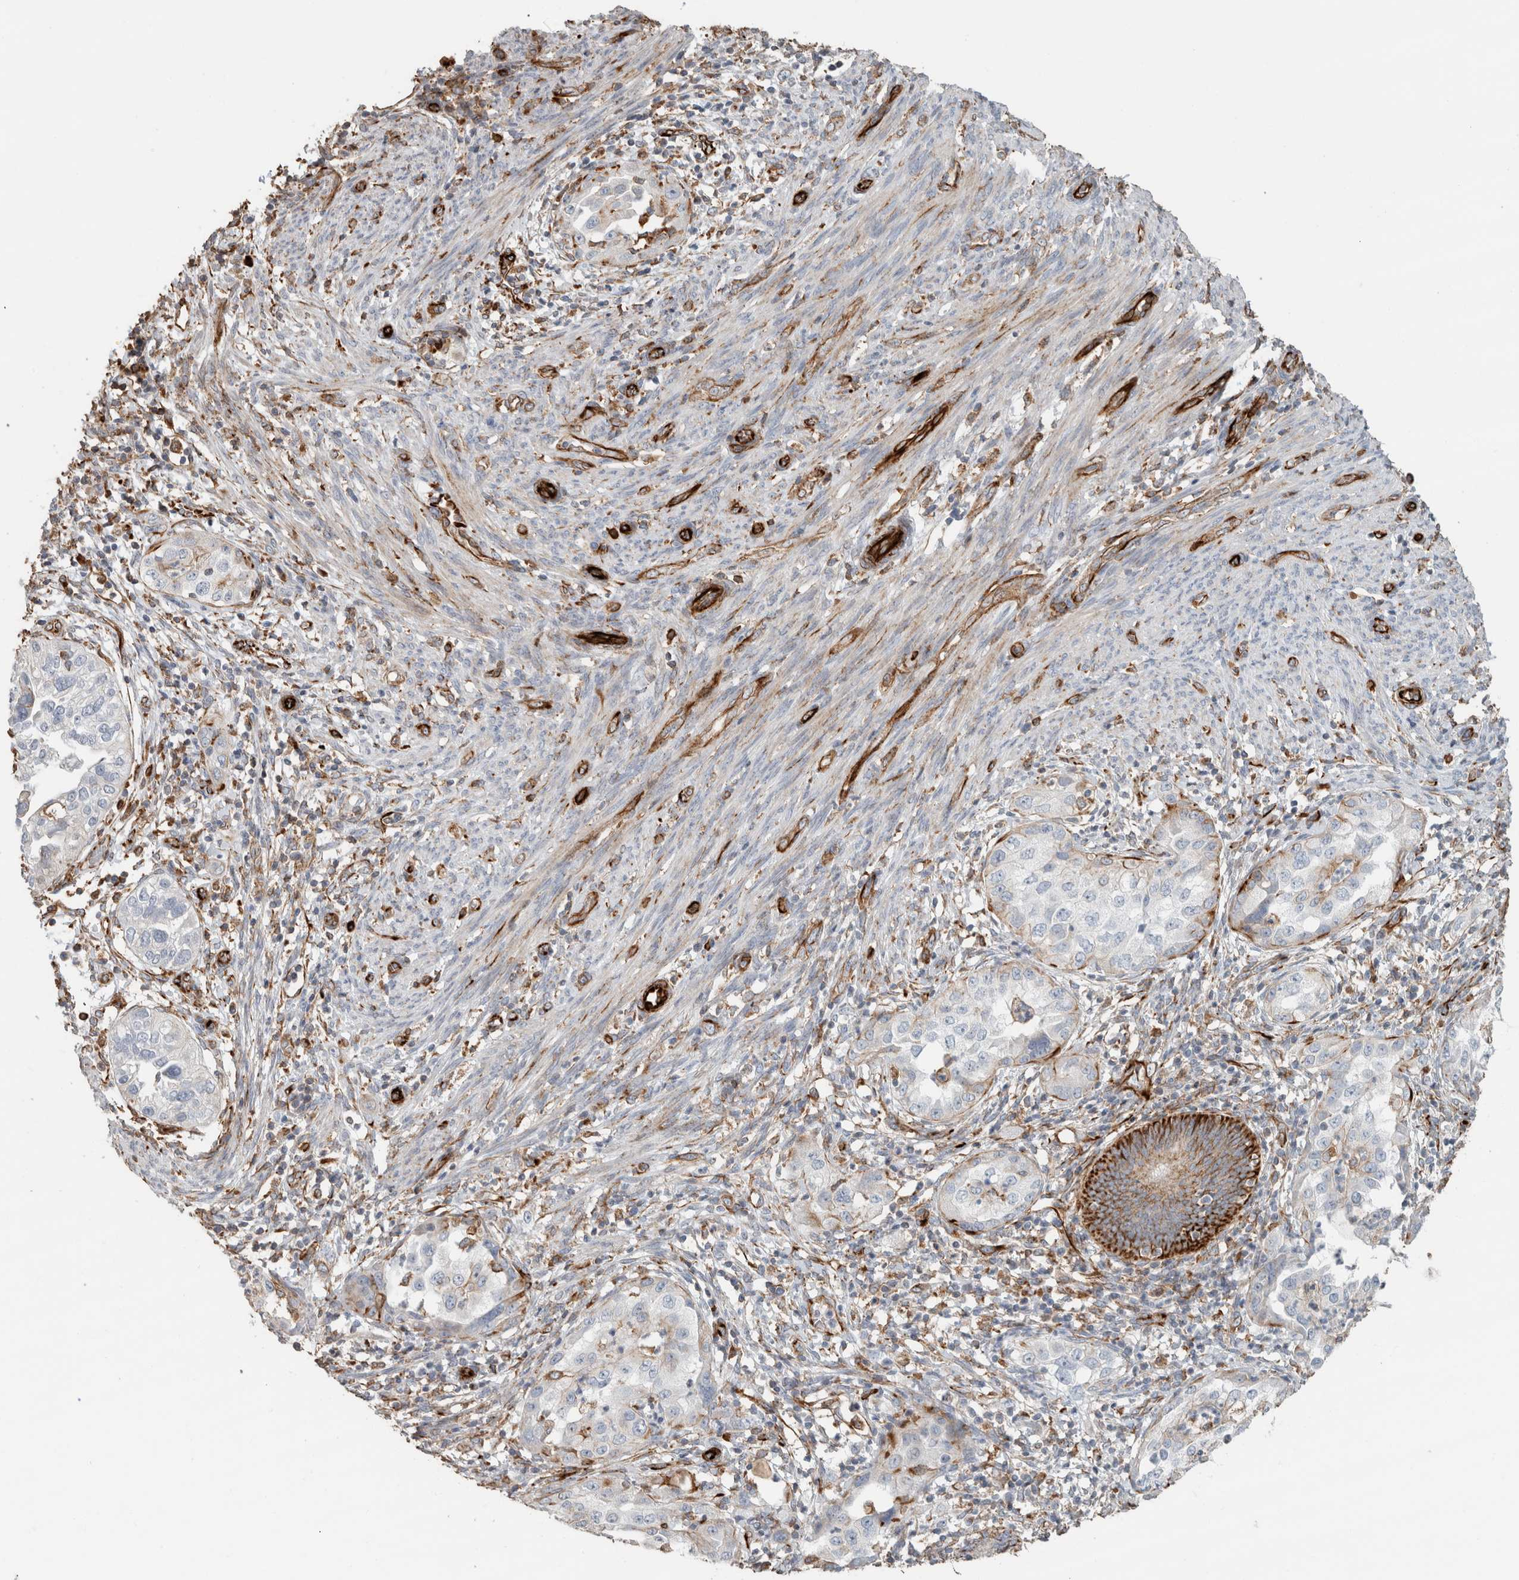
{"staining": {"intensity": "negative", "quantity": "none", "location": "none"}, "tissue": "endometrial cancer", "cell_type": "Tumor cells", "image_type": "cancer", "snomed": [{"axis": "morphology", "description": "Adenocarcinoma, NOS"}, {"axis": "topography", "description": "Endometrium"}], "caption": "This is an immunohistochemistry image of human endometrial adenocarcinoma. There is no staining in tumor cells.", "gene": "LY86", "patient": {"sex": "female", "age": 85}}